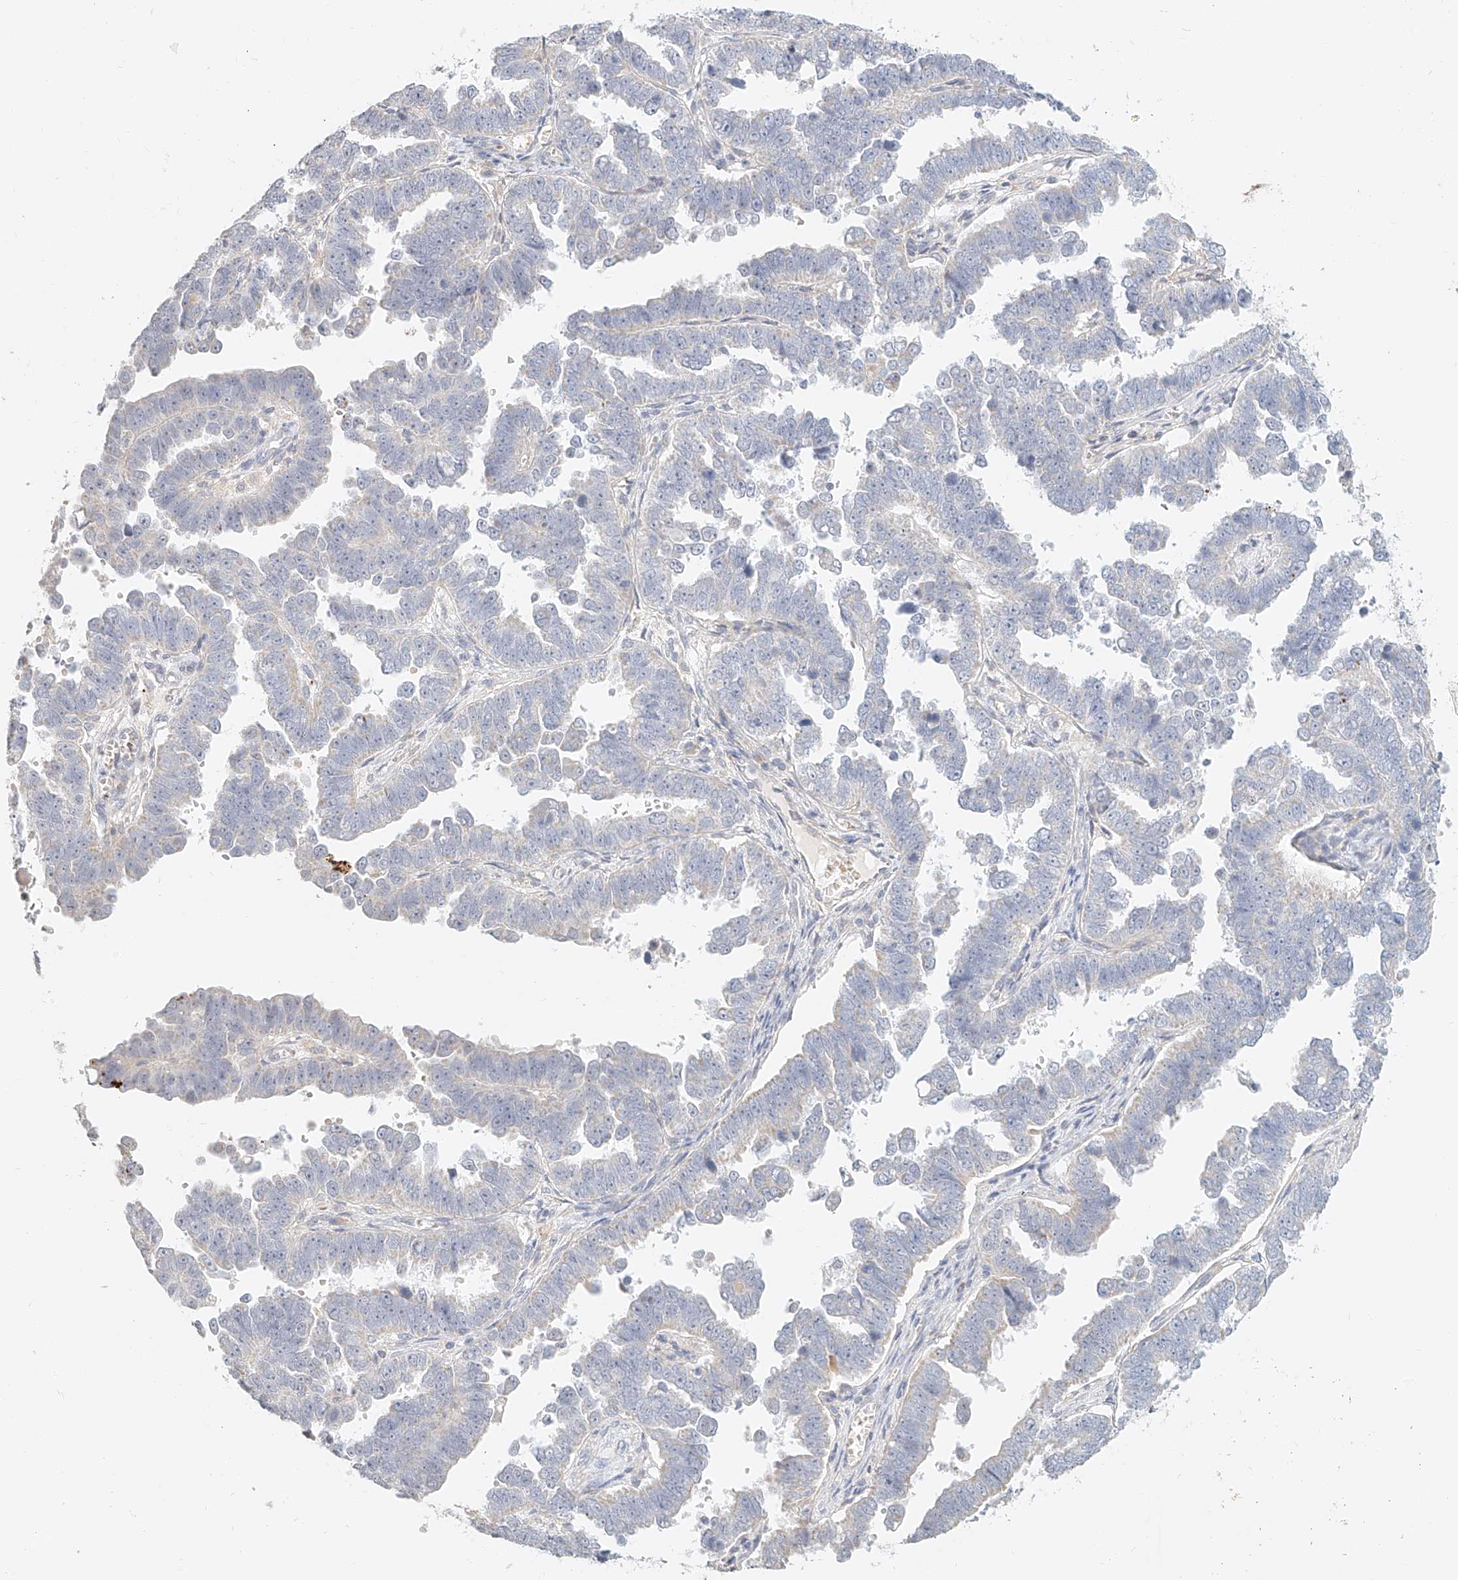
{"staining": {"intensity": "negative", "quantity": "none", "location": "none"}, "tissue": "endometrial cancer", "cell_type": "Tumor cells", "image_type": "cancer", "snomed": [{"axis": "morphology", "description": "Adenocarcinoma, NOS"}, {"axis": "topography", "description": "Endometrium"}], "caption": "The micrograph reveals no significant positivity in tumor cells of endometrial adenocarcinoma.", "gene": "CXorf58", "patient": {"sex": "female", "age": 75}}